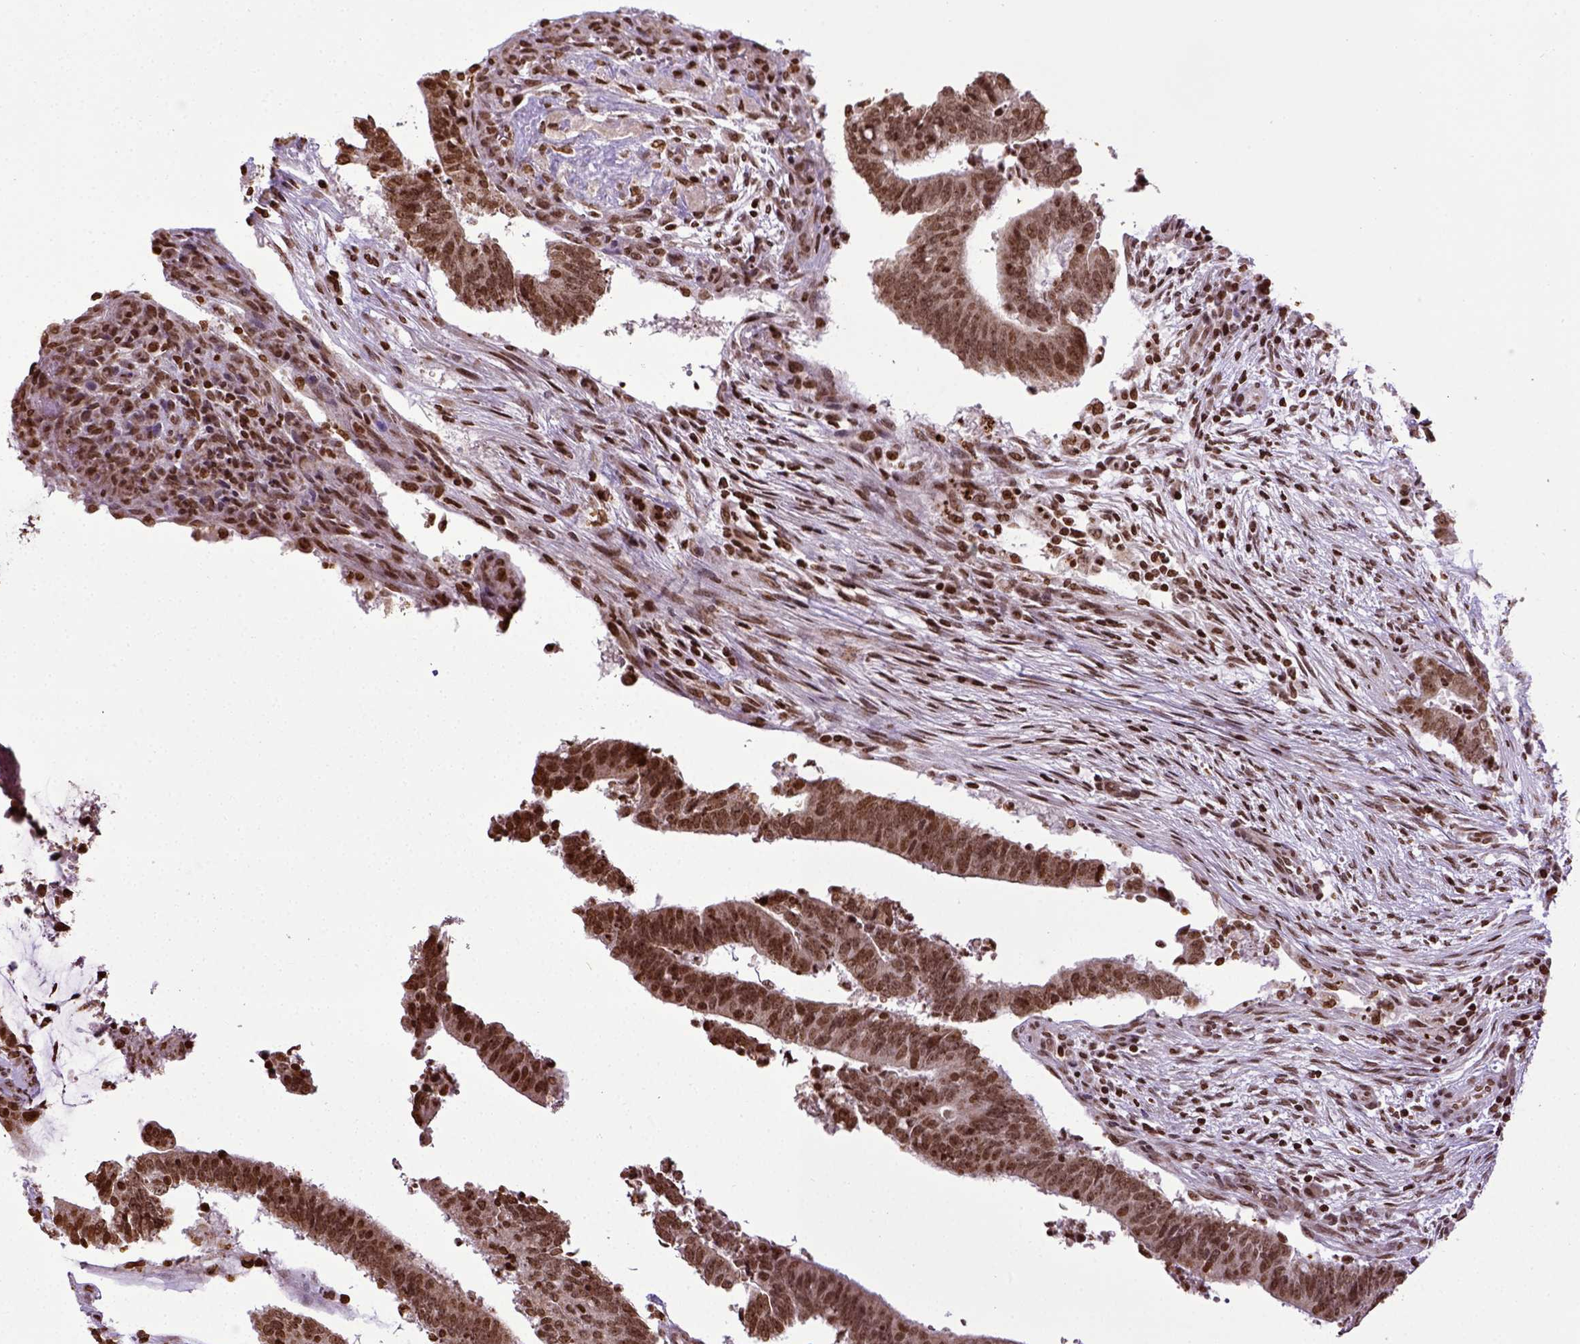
{"staining": {"intensity": "moderate", "quantity": ">75%", "location": "nuclear"}, "tissue": "colorectal cancer", "cell_type": "Tumor cells", "image_type": "cancer", "snomed": [{"axis": "morphology", "description": "Adenocarcinoma, NOS"}, {"axis": "topography", "description": "Colon"}], "caption": "Protein analysis of colorectal adenocarcinoma tissue displays moderate nuclear expression in approximately >75% of tumor cells.", "gene": "ZNF75D", "patient": {"sex": "female", "age": 43}}